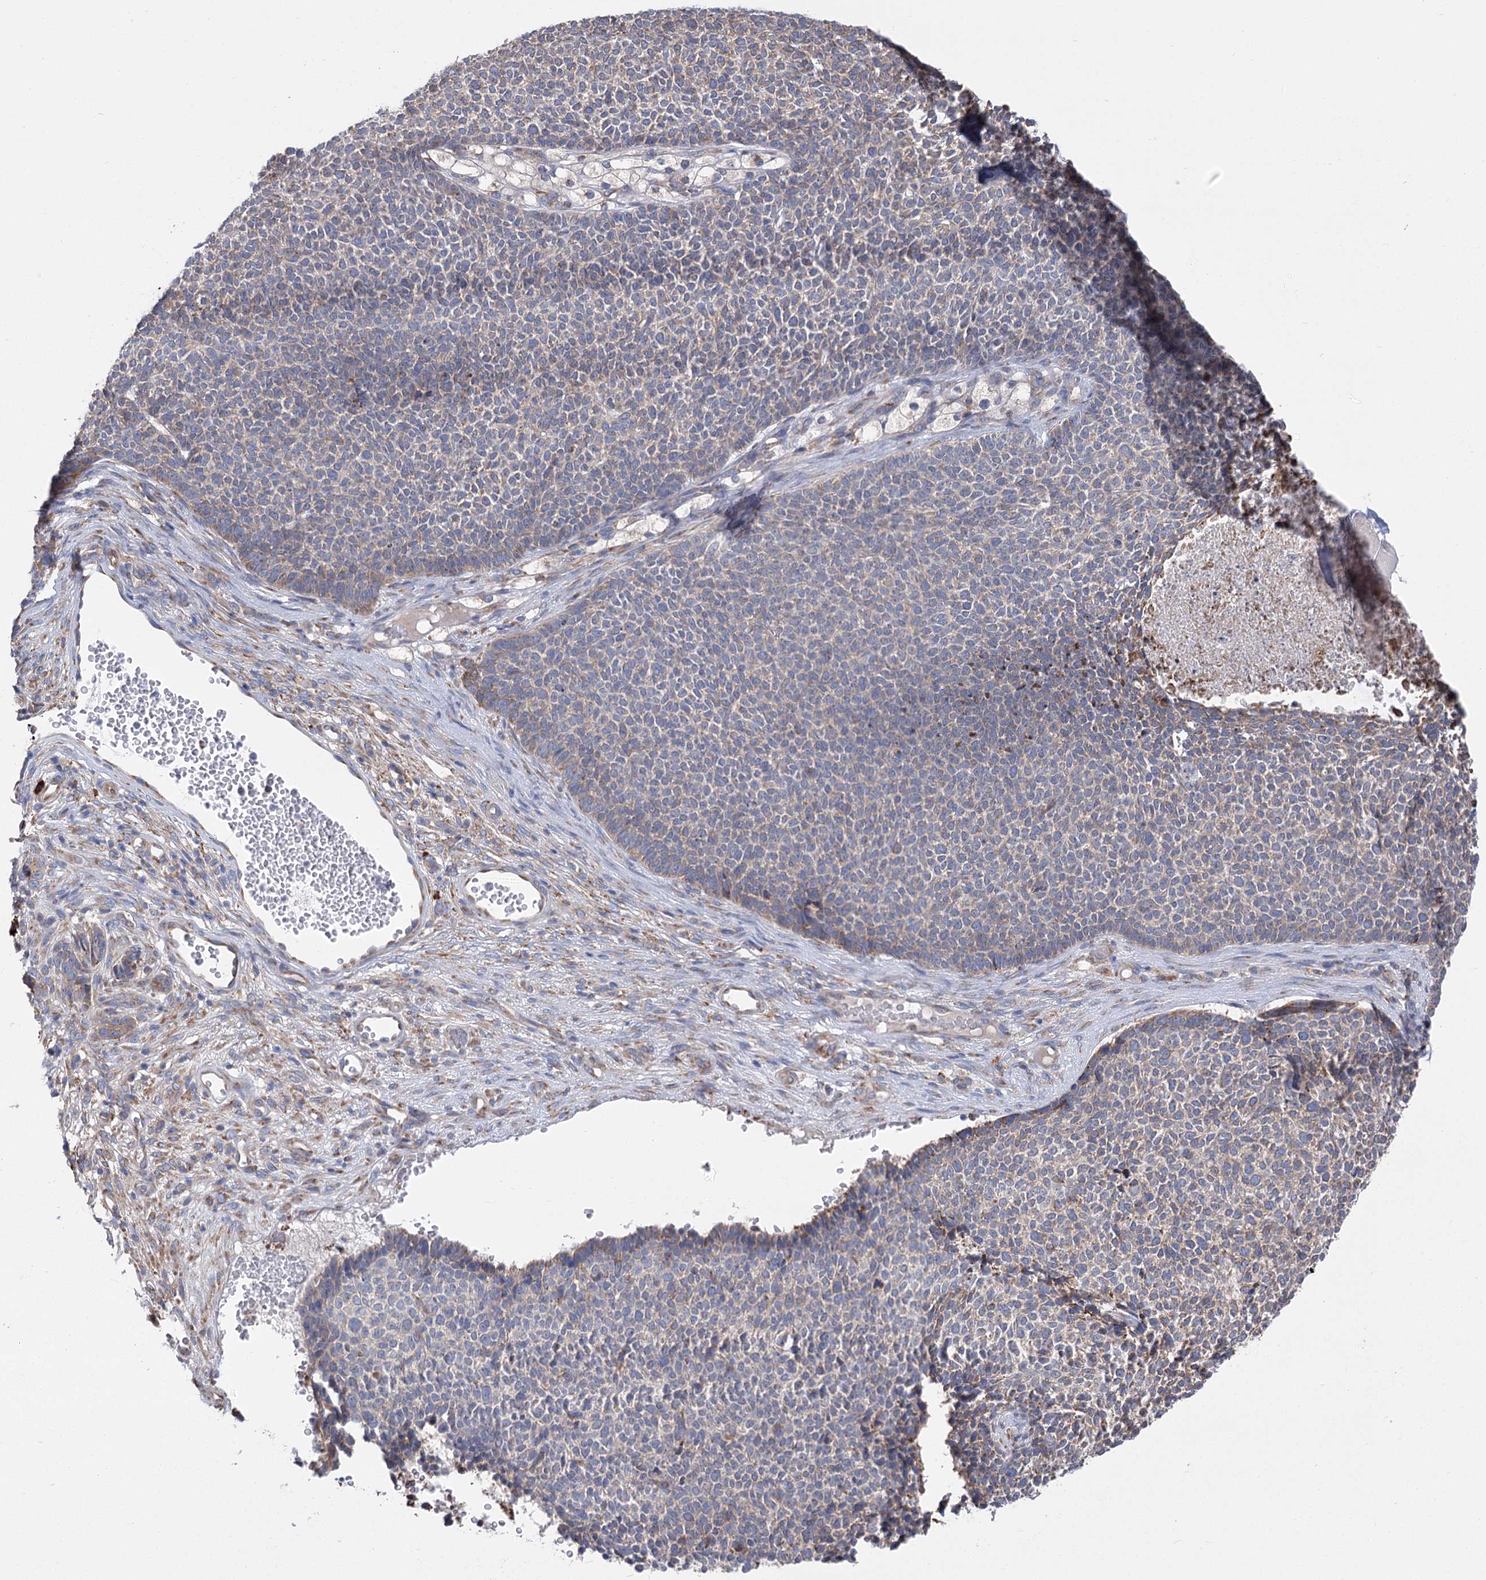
{"staining": {"intensity": "moderate", "quantity": "<25%", "location": "cytoplasmic/membranous"}, "tissue": "skin cancer", "cell_type": "Tumor cells", "image_type": "cancer", "snomed": [{"axis": "morphology", "description": "Basal cell carcinoma"}, {"axis": "topography", "description": "Skin"}], "caption": "Human skin cancer stained with a protein marker reveals moderate staining in tumor cells.", "gene": "METTL24", "patient": {"sex": "female", "age": 84}}